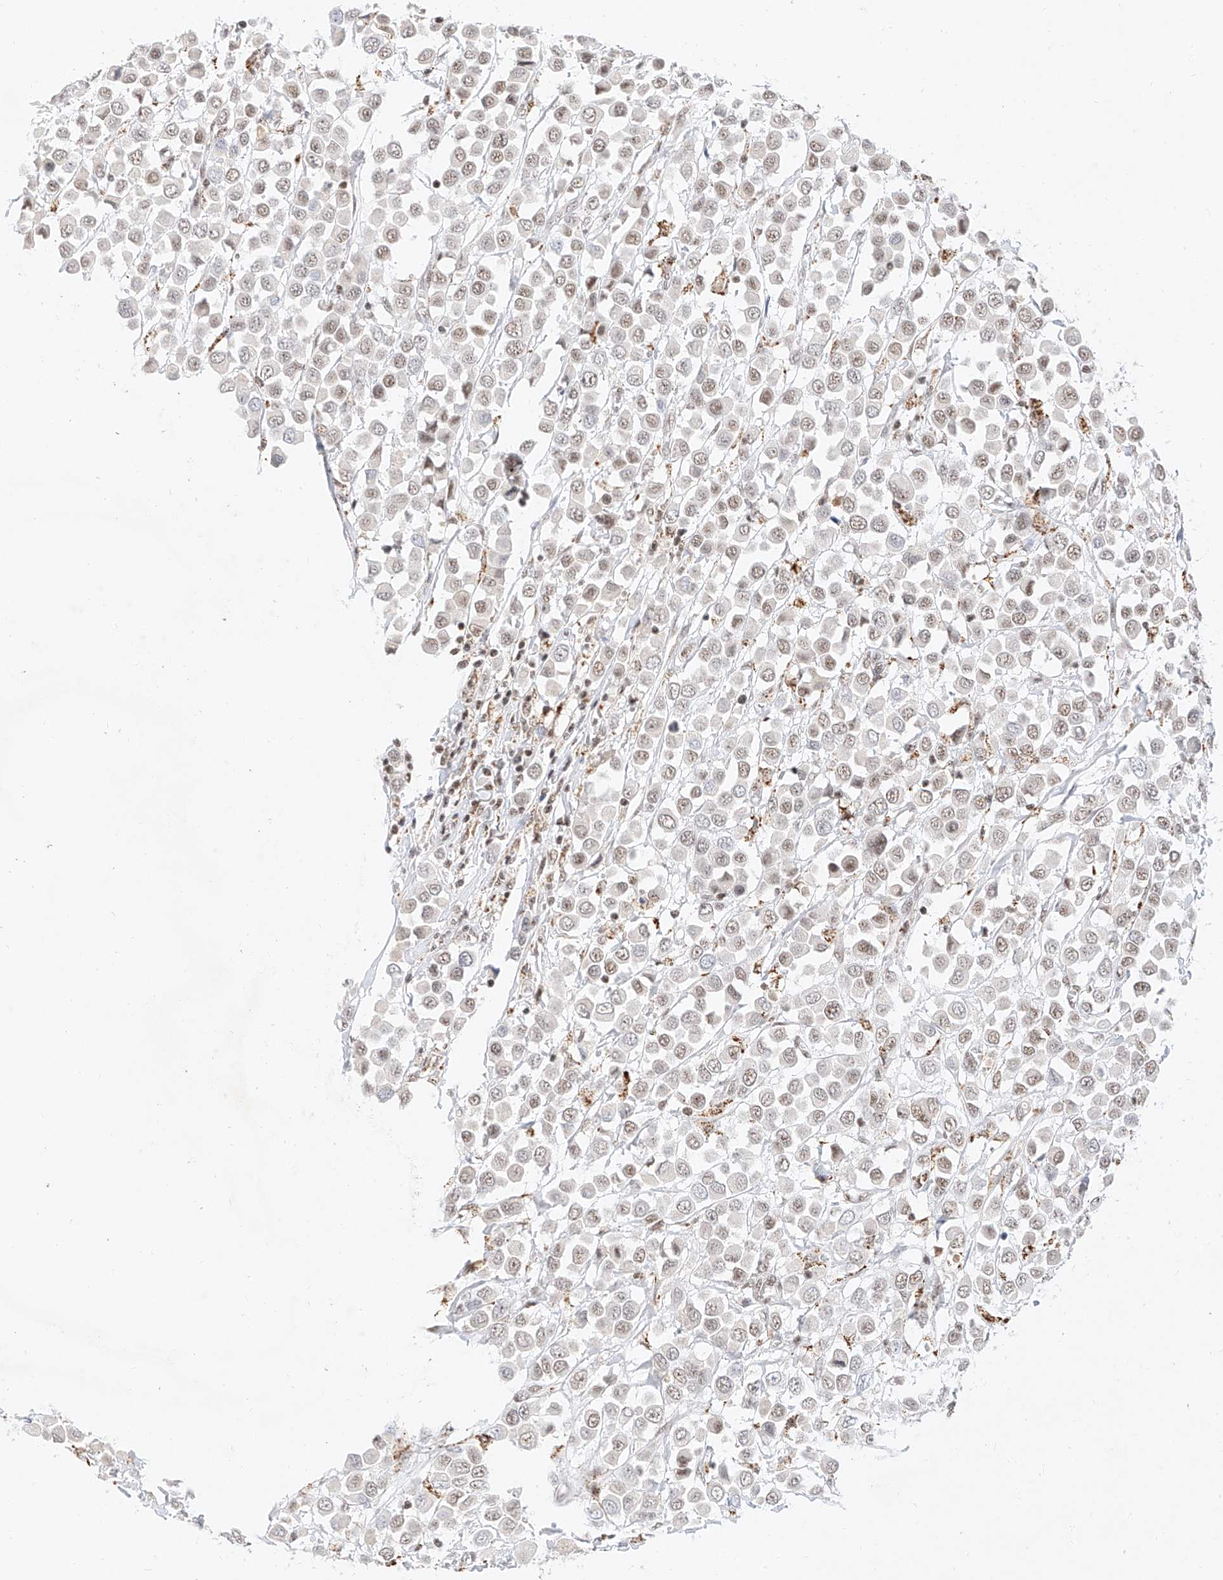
{"staining": {"intensity": "weak", "quantity": "25%-75%", "location": "nuclear"}, "tissue": "breast cancer", "cell_type": "Tumor cells", "image_type": "cancer", "snomed": [{"axis": "morphology", "description": "Duct carcinoma"}, {"axis": "topography", "description": "Breast"}], "caption": "Breast infiltrating ductal carcinoma was stained to show a protein in brown. There is low levels of weak nuclear staining in about 25%-75% of tumor cells.", "gene": "NRF1", "patient": {"sex": "female", "age": 61}}